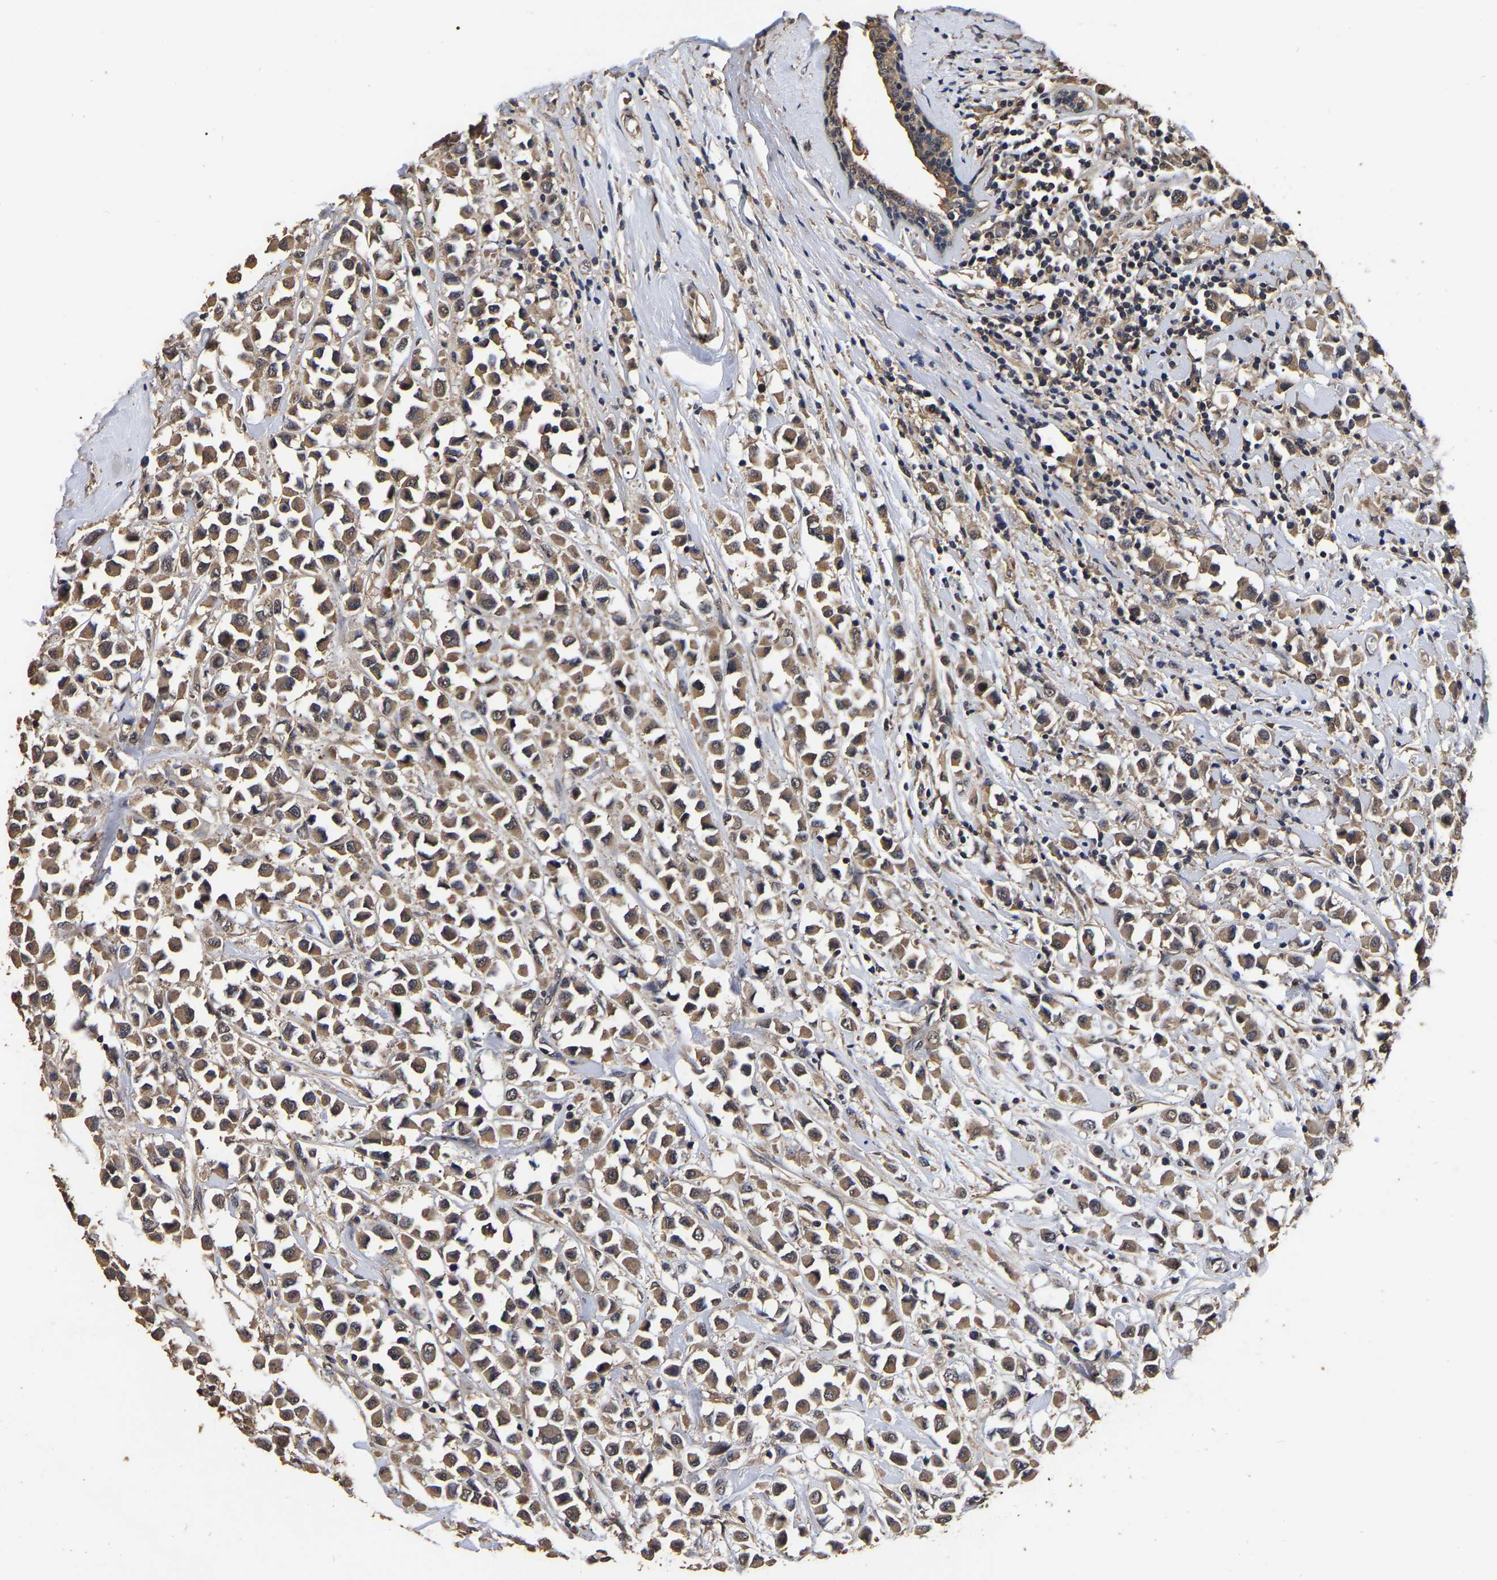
{"staining": {"intensity": "moderate", "quantity": ">75%", "location": "cytoplasmic/membranous"}, "tissue": "breast cancer", "cell_type": "Tumor cells", "image_type": "cancer", "snomed": [{"axis": "morphology", "description": "Duct carcinoma"}, {"axis": "topography", "description": "Breast"}], "caption": "IHC image of breast cancer (infiltrating ductal carcinoma) stained for a protein (brown), which exhibits medium levels of moderate cytoplasmic/membranous positivity in about >75% of tumor cells.", "gene": "STK32C", "patient": {"sex": "female", "age": 61}}